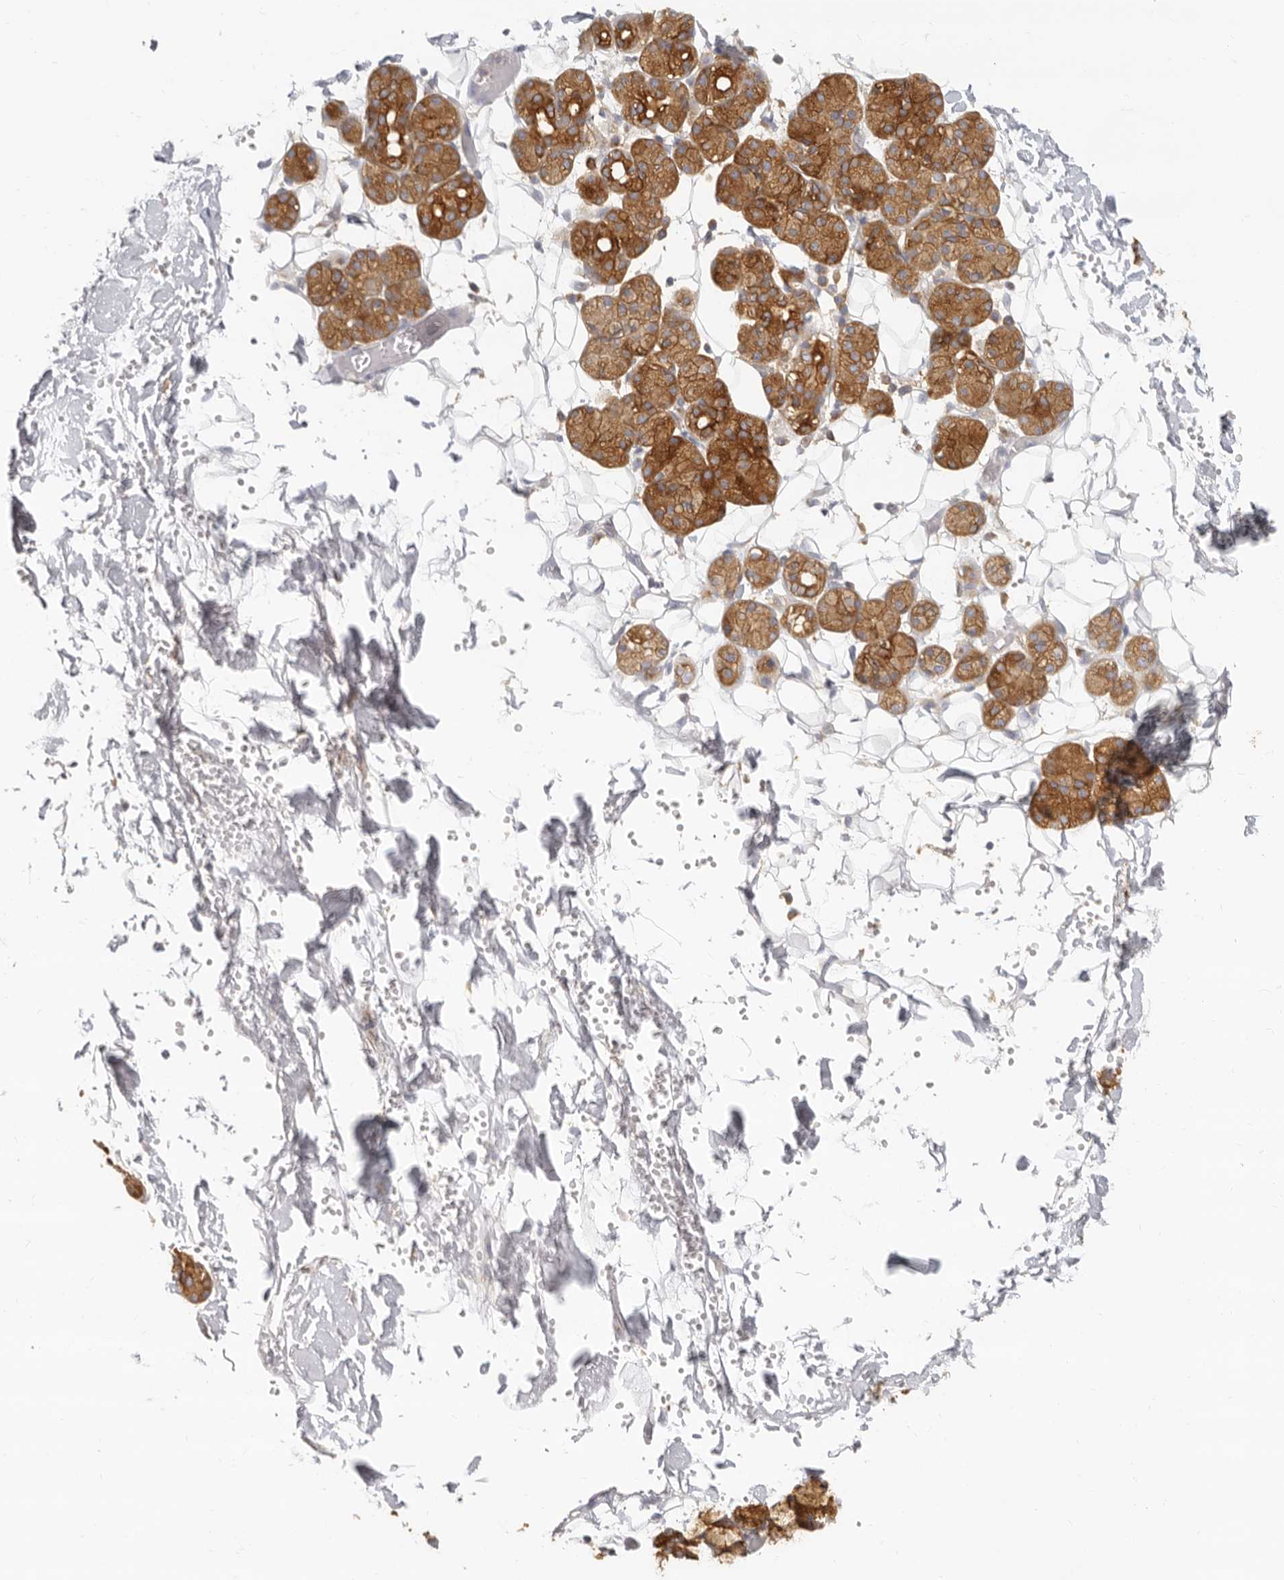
{"staining": {"intensity": "moderate", "quantity": ">75%", "location": "cytoplasmic/membranous"}, "tissue": "salivary gland", "cell_type": "Glandular cells", "image_type": "normal", "snomed": [{"axis": "morphology", "description": "Normal tissue, NOS"}, {"axis": "topography", "description": "Salivary gland"}], "caption": "A brown stain highlights moderate cytoplasmic/membranous staining of a protein in glandular cells of unremarkable human salivary gland. The staining was performed using DAB to visualize the protein expression in brown, while the nuclei were stained in blue with hematoxylin (Magnification: 20x).", "gene": "NIBAN1", "patient": {"sex": "male", "age": 63}}